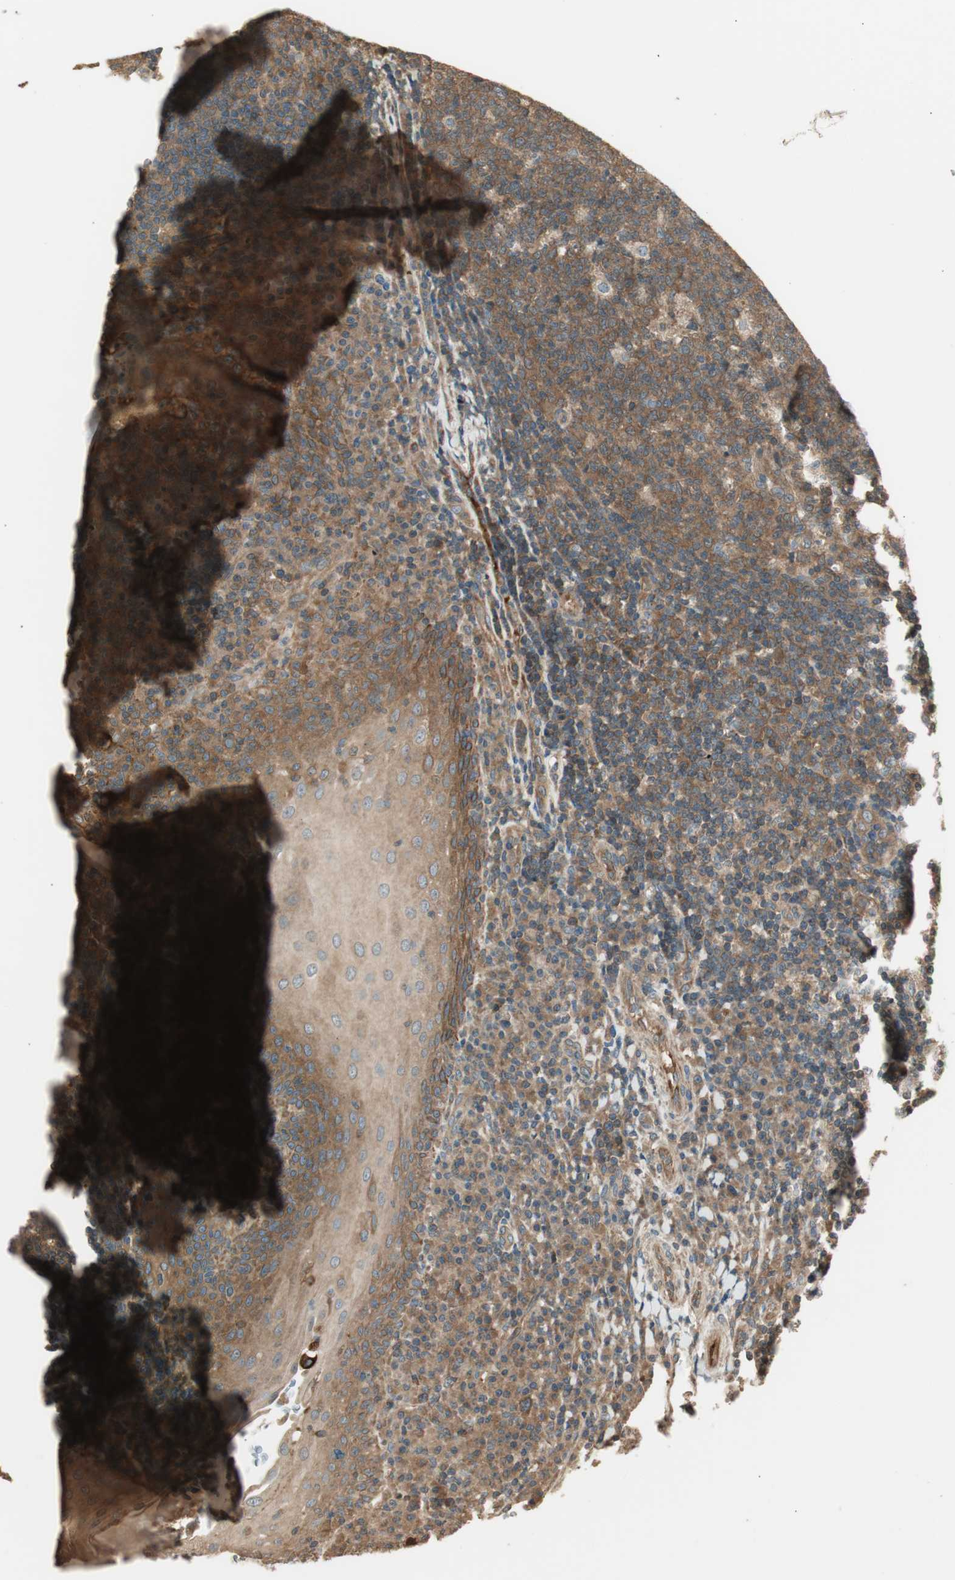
{"staining": {"intensity": "moderate", "quantity": ">75%", "location": "cytoplasmic/membranous"}, "tissue": "tonsil", "cell_type": "Germinal center cells", "image_type": "normal", "snomed": [{"axis": "morphology", "description": "Normal tissue, NOS"}, {"axis": "topography", "description": "Tonsil"}], "caption": "Protein positivity by immunohistochemistry exhibits moderate cytoplasmic/membranous expression in approximately >75% of germinal center cells in benign tonsil.", "gene": "PFDN5", "patient": {"sex": "female", "age": 40}}